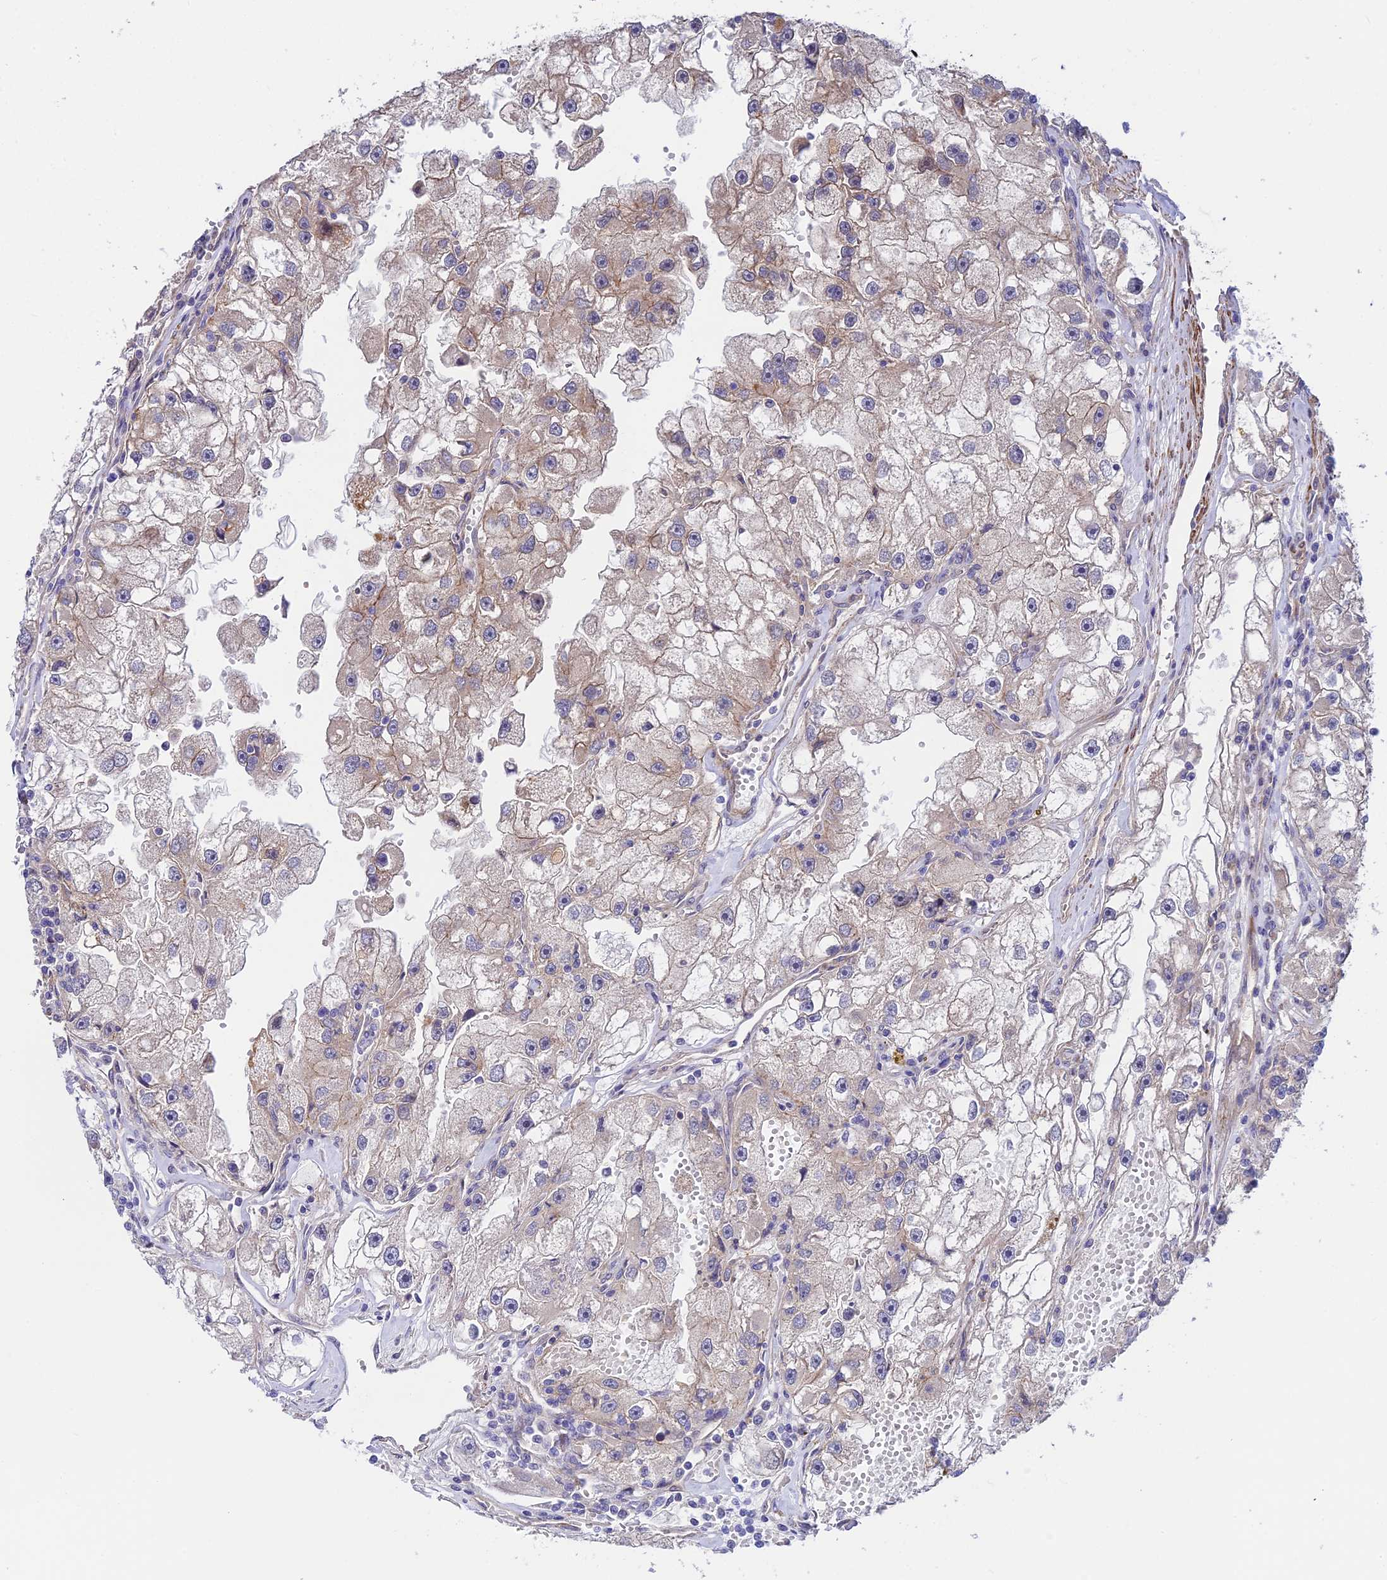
{"staining": {"intensity": "weak", "quantity": "25%-75%", "location": "cytoplasmic/membranous"}, "tissue": "renal cancer", "cell_type": "Tumor cells", "image_type": "cancer", "snomed": [{"axis": "morphology", "description": "Adenocarcinoma, NOS"}, {"axis": "topography", "description": "Kidney"}], "caption": "Renal cancer tissue demonstrates weak cytoplasmic/membranous staining in about 25%-75% of tumor cells, visualized by immunohistochemistry. (Brightfield microscopy of DAB IHC at high magnification).", "gene": "ANKRD50", "patient": {"sex": "male", "age": 63}}